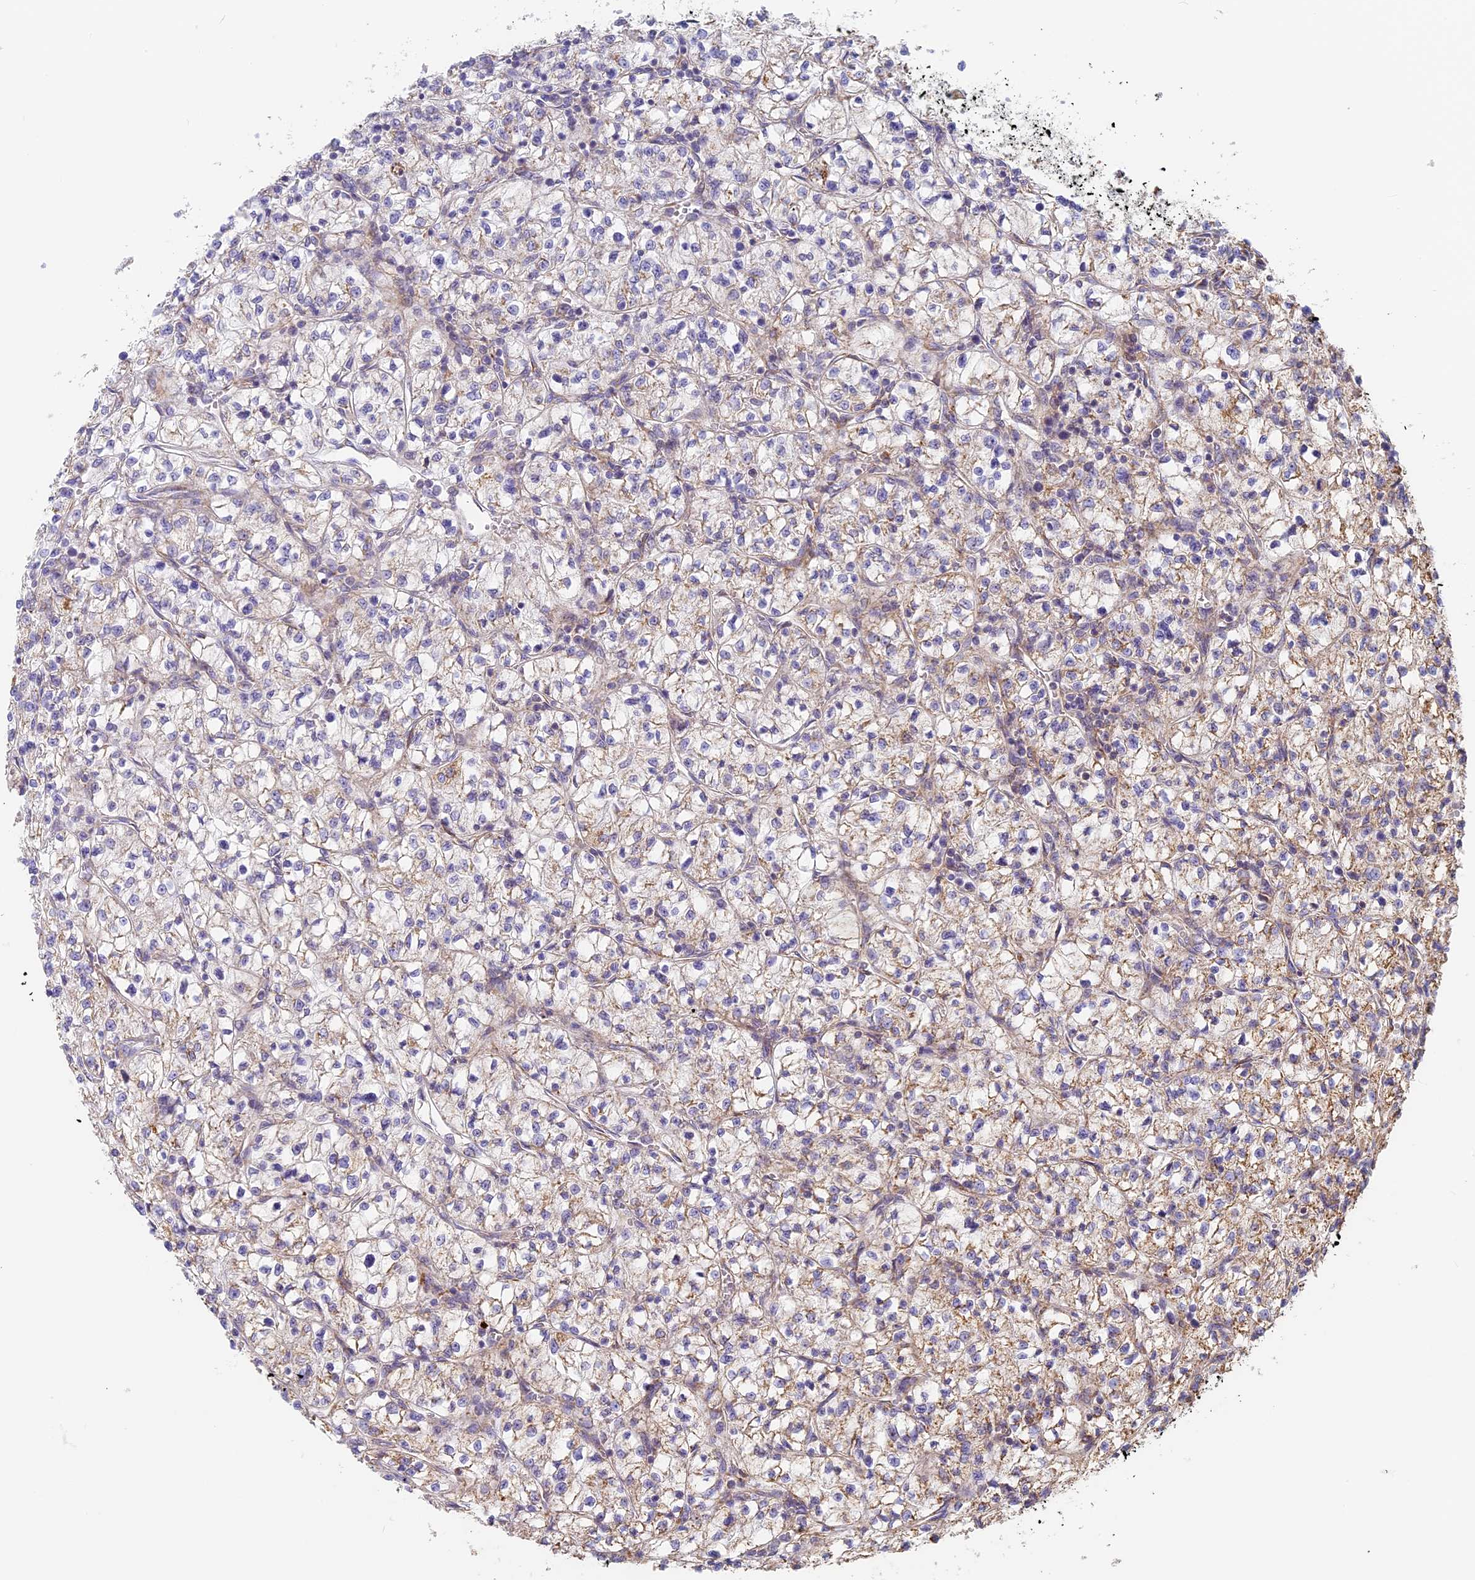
{"staining": {"intensity": "negative", "quantity": "none", "location": "none"}, "tissue": "renal cancer", "cell_type": "Tumor cells", "image_type": "cancer", "snomed": [{"axis": "morphology", "description": "Adenocarcinoma, NOS"}, {"axis": "topography", "description": "Kidney"}], "caption": "Renal cancer stained for a protein using IHC exhibits no staining tumor cells.", "gene": "DDA1", "patient": {"sex": "female", "age": 64}}